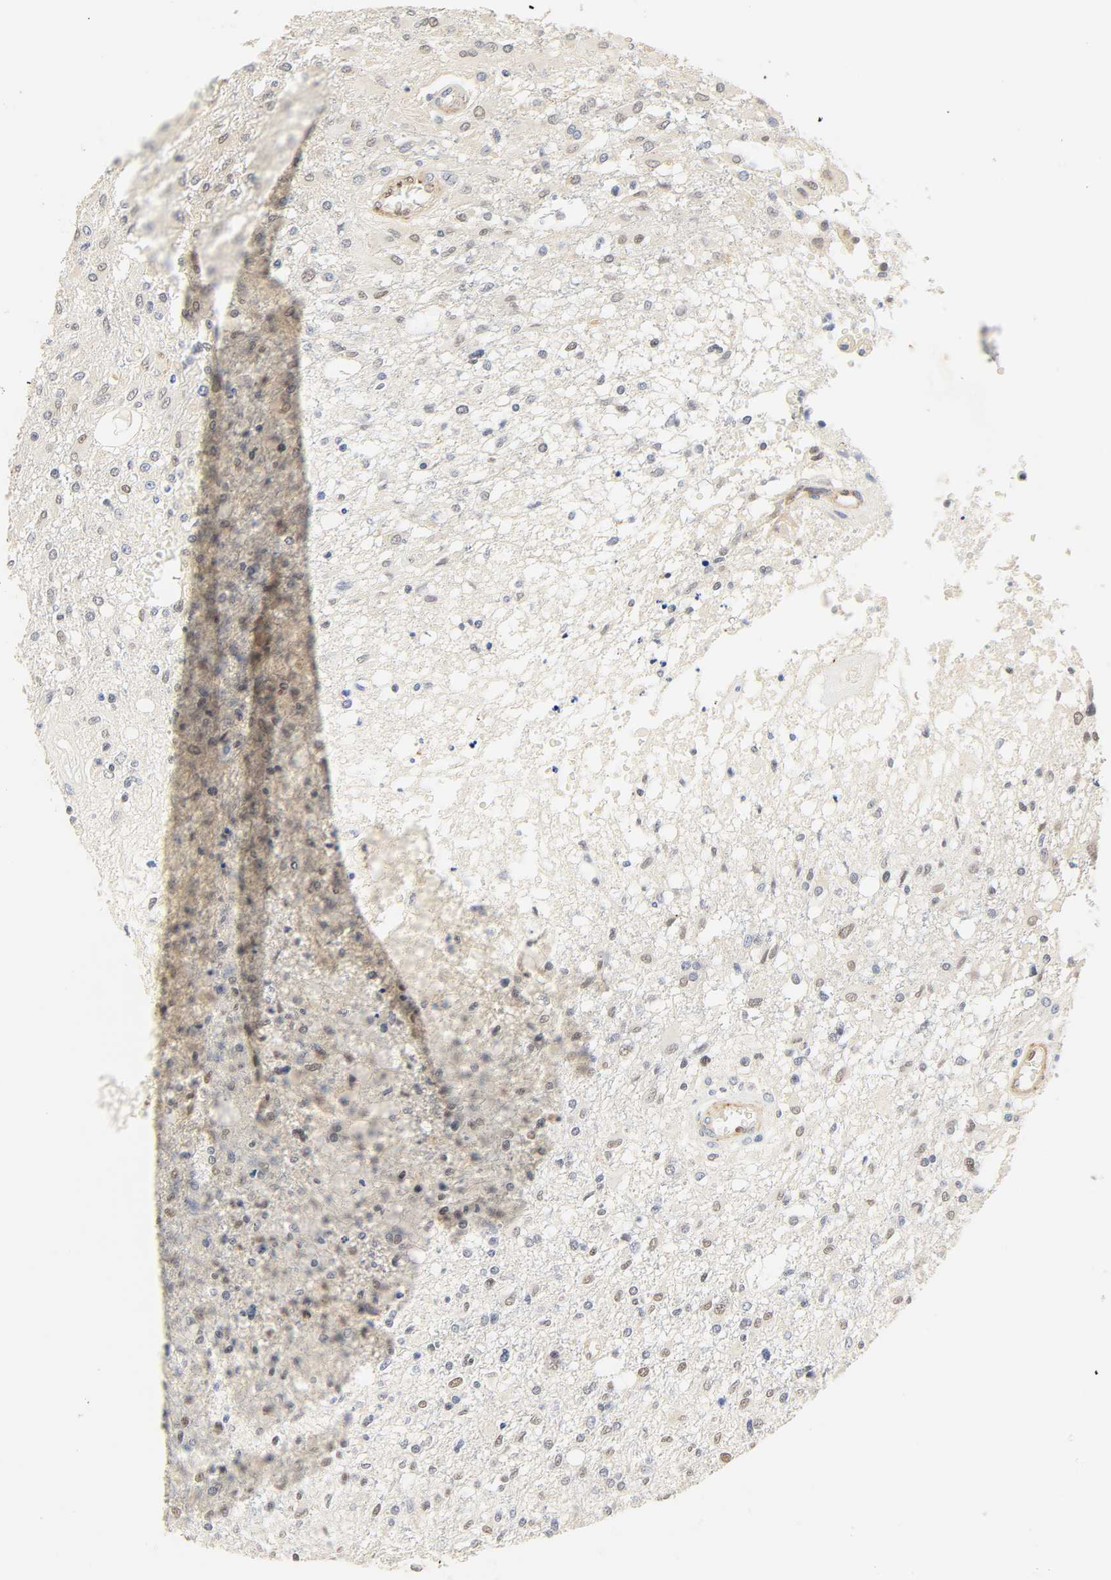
{"staining": {"intensity": "negative", "quantity": "none", "location": "none"}, "tissue": "glioma", "cell_type": "Tumor cells", "image_type": "cancer", "snomed": [{"axis": "morphology", "description": "Glioma, malignant, High grade"}, {"axis": "topography", "description": "Cerebral cortex"}], "caption": "Immunohistochemistry (IHC) of high-grade glioma (malignant) shows no staining in tumor cells.", "gene": "BORCS8-MEF2B", "patient": {"sex": "male", "age": 76}}